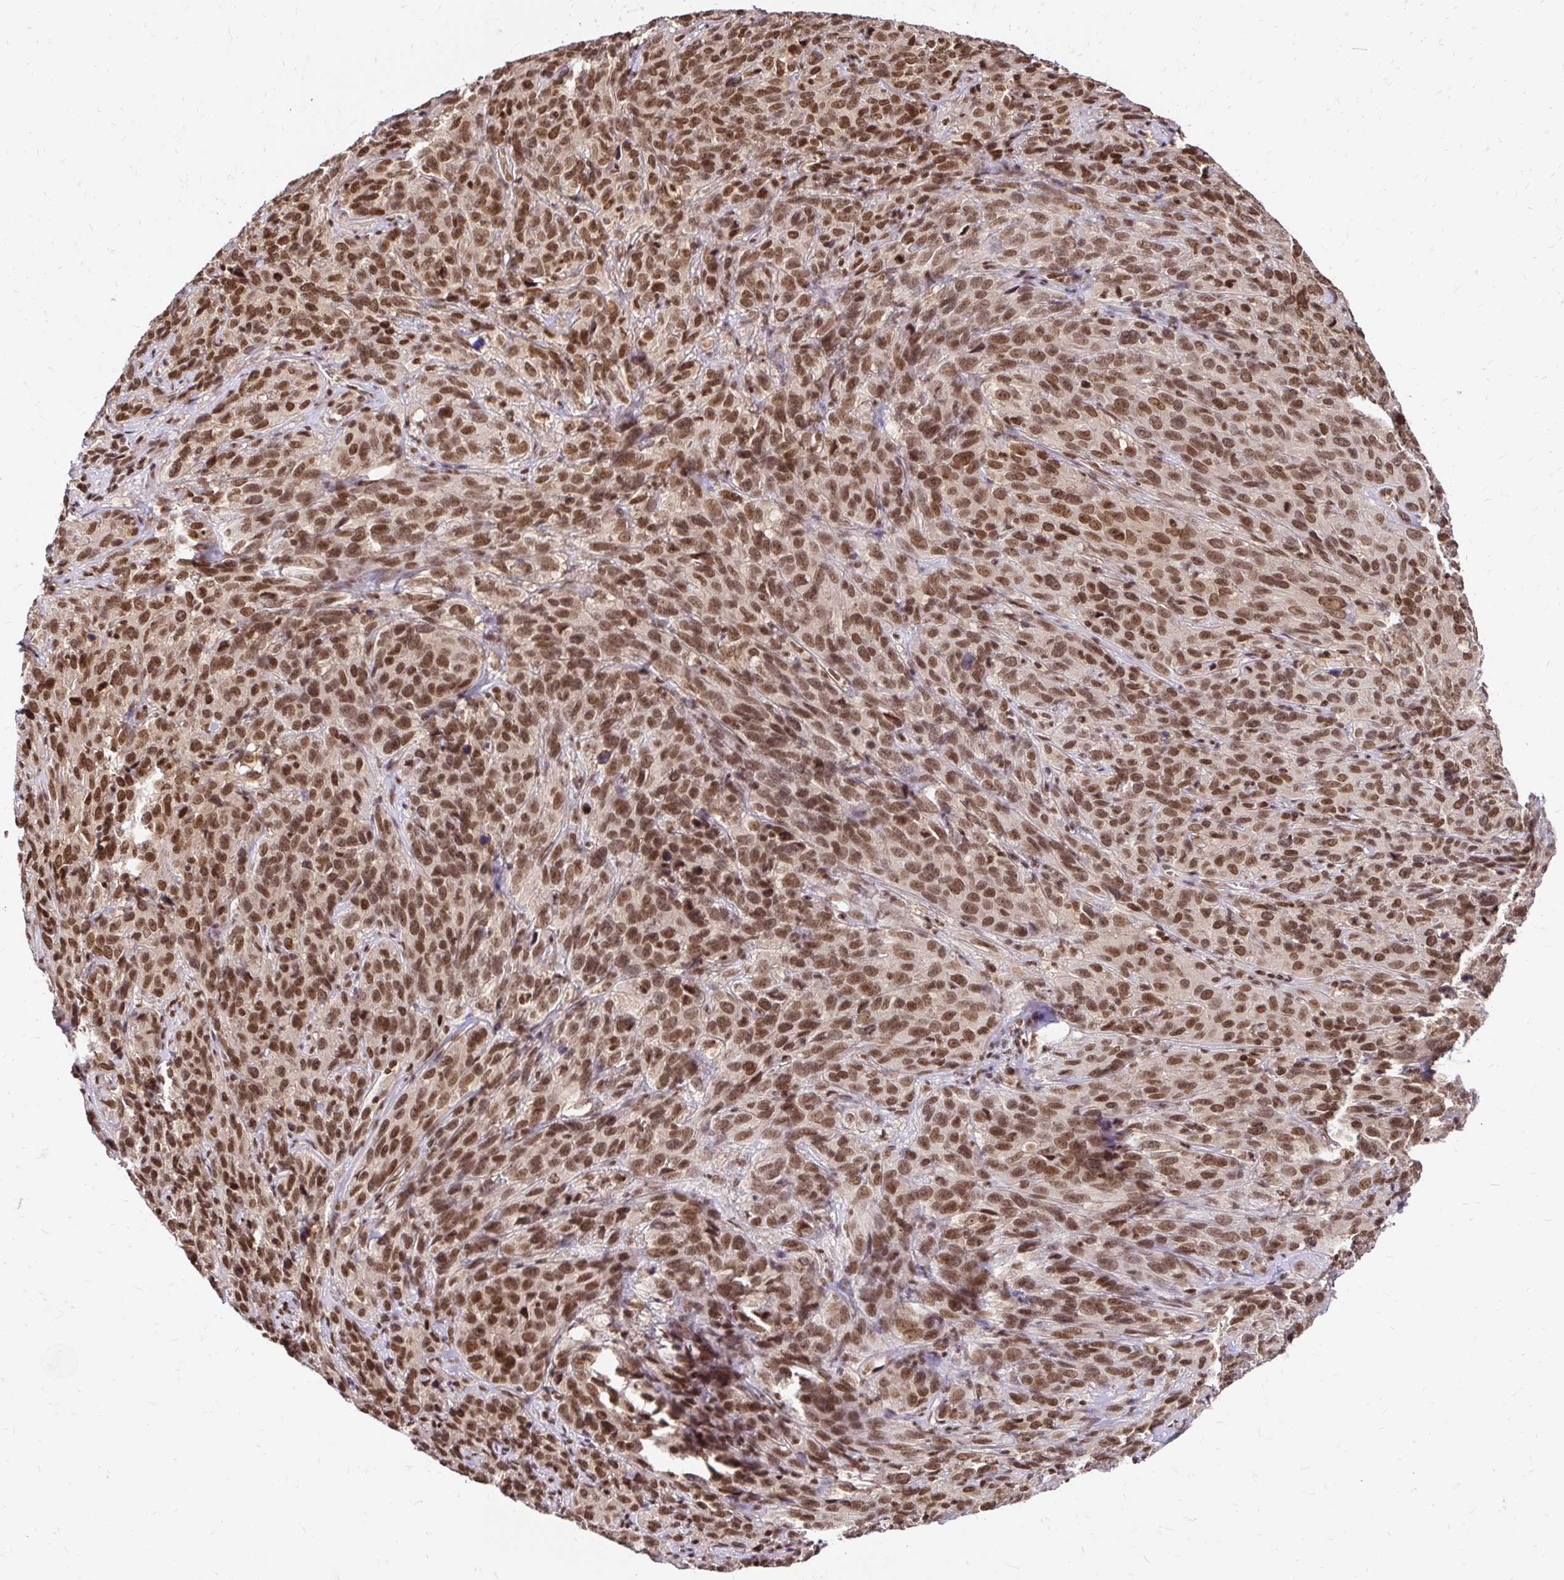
{"staining": {"intensity": "strong", "quantity": ">75%", "location": "nuclear"}, "tissue": "cervical cancer", "cell_type": "Tumor cells", "image_type": "cancer", "snomed": [{"axis": "morphology", "description": "Squamous cell carcinoma, NOS"}, {"axis": "topography", "description": "Cervix"}], "caption": "A histopathology image of cervical squamous cell carcinoma stained for a protein shows strong nuclear brown staining in tumor cells. (DAB IHC with brightfield microscopy, high magnification).", "gene": "GLYR1", "patient": {"sex": "female", "age": 51}}